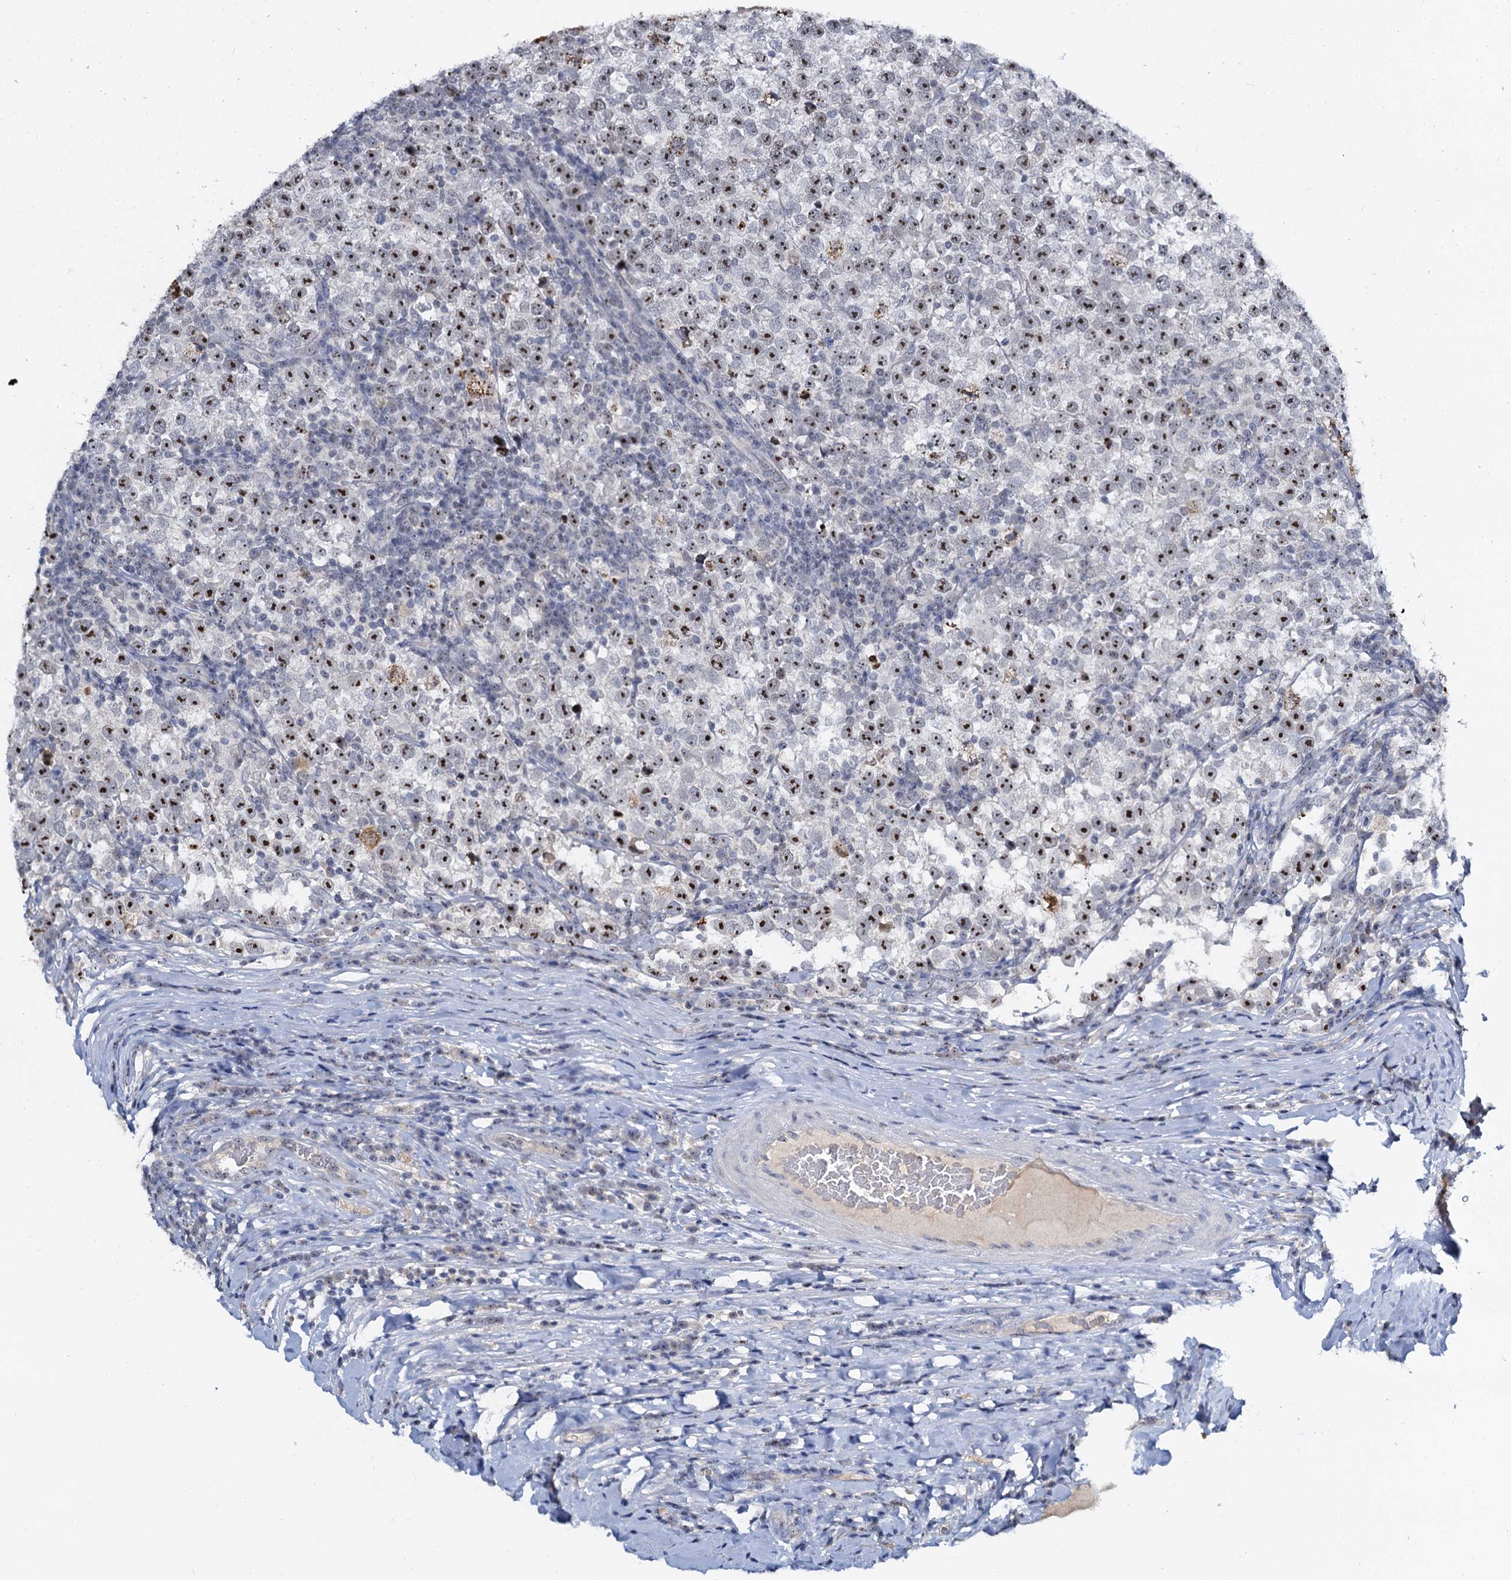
{"staining": {"intensity": "strong", "quantity": ">75%", "location": "nuclear"}, "tissue": "testis cancer", "cell_type": "Tumor cells", "image_type": "cancer", "snomed": [{"axis": "morphology", "description": "Normal tissue, NOS"}, {"axis": "morphology", "description": "Seminoma, NOS"}, {"axis": "topography", "description": "Testis"}], "caption": "Immunohistochemical staining of seminoma (testis) reveals high levels of strong nuclear protein positivity in about >75% of tumor cells.", "gene": "NOP2", "patient": {"sex": "male", "age": 43}}